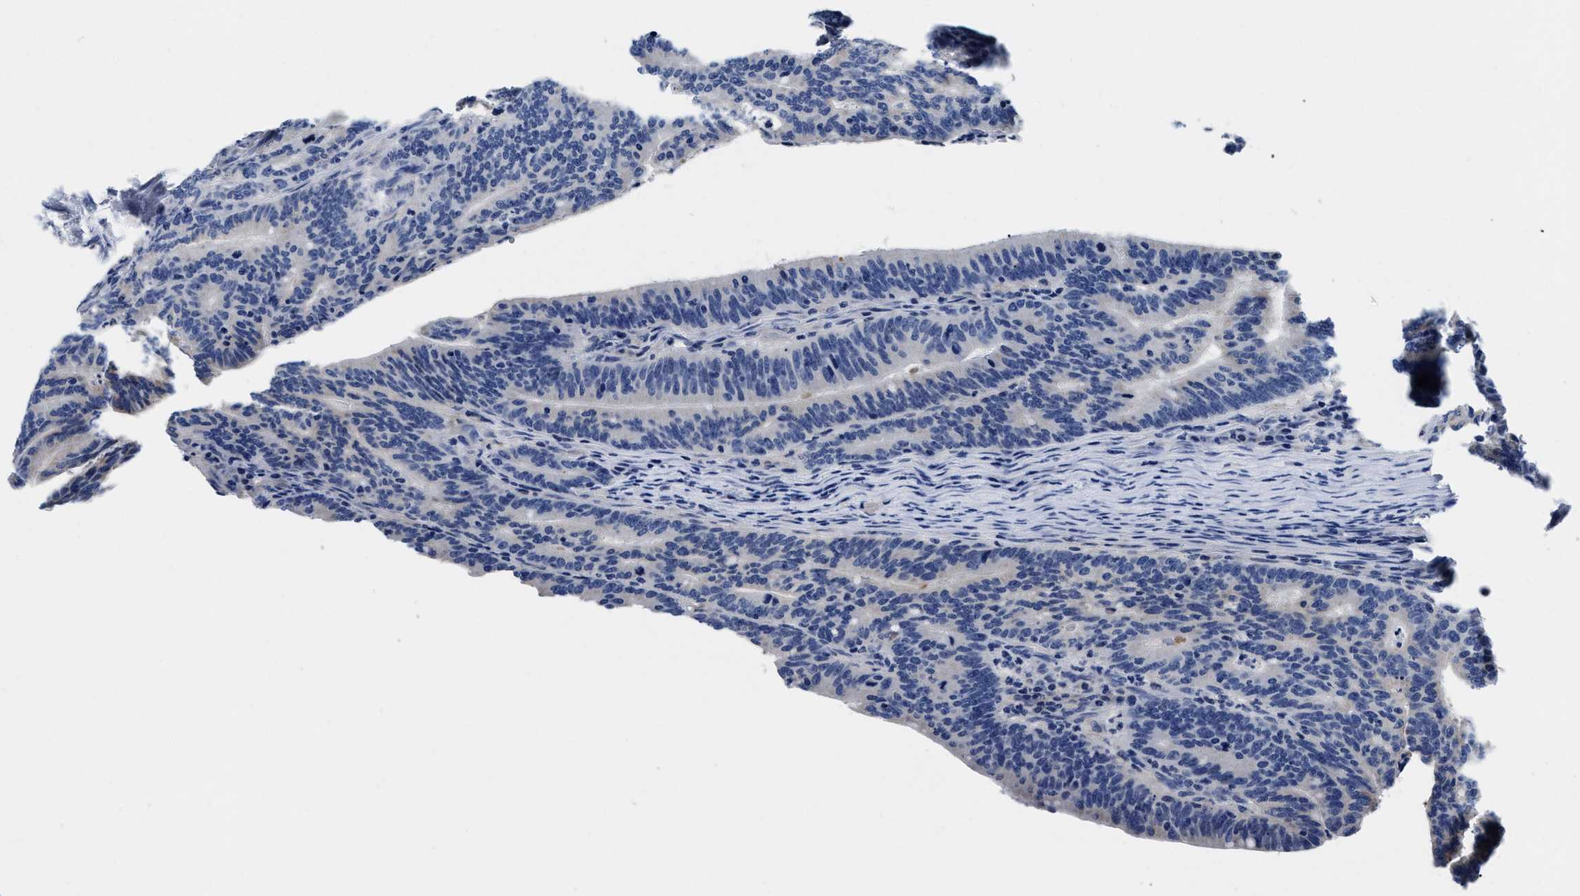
{"staining": {"intensity": "negative", "quantity": "none", "location": "none"}, "tissue": "colorectal cancer", "cell_type": "Tumor cells", "image_type": "cancer", "snomed": [{"axis": "morphology", "description": "Adenocarcinoma, NOS"}, {"axis": "topography", "description": "Colon"}], "caption": "The photomicrograph displays no staining of tumor cells in colorectal adenocarcinoma. (Immunohistochemistry, brightfield microscopy, high magnification).", "gene": "SLC35F1", "patient": {"sex": "female", "age": 66}}